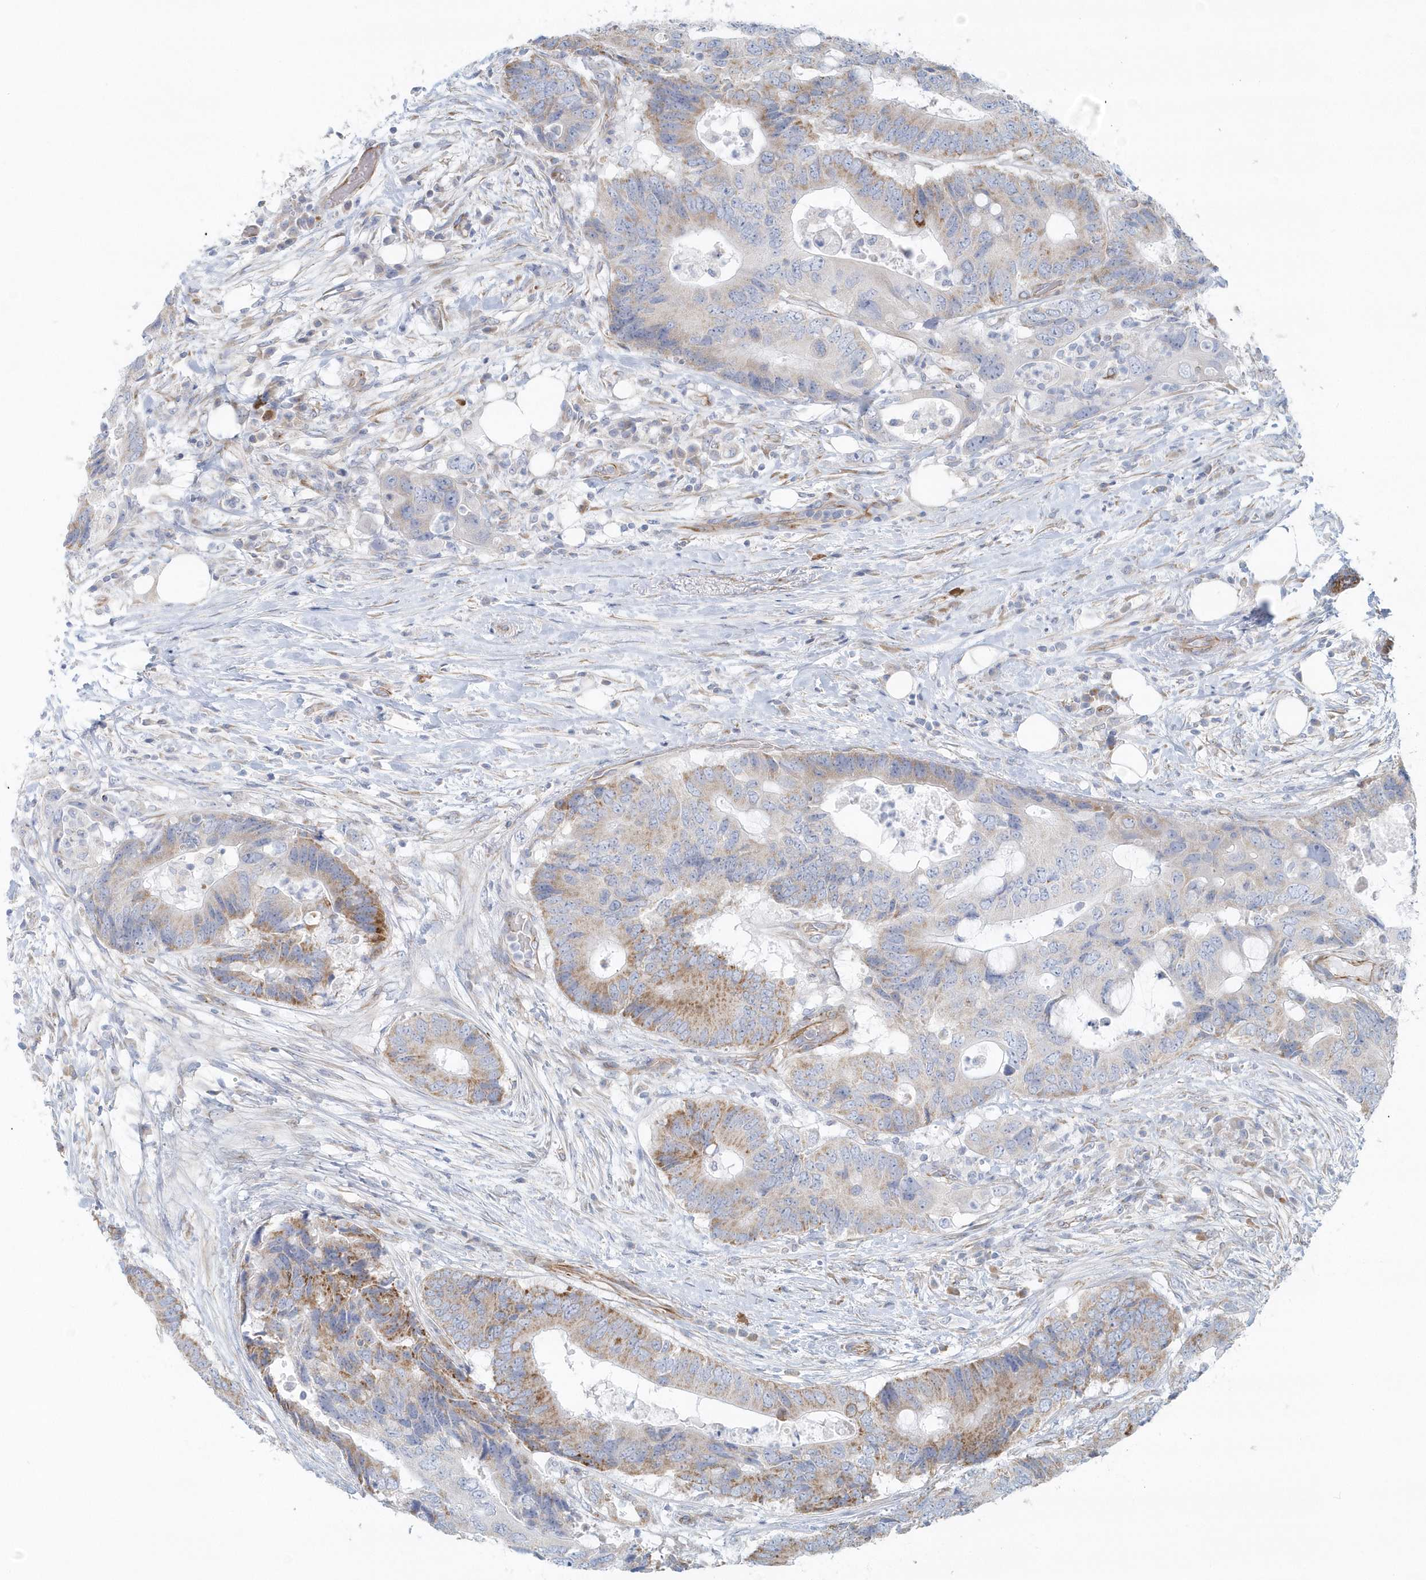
{"staining": {"intensity": "moderate", "quantity": "<25%", "location": "cytoplasmic/membranous"}, "tissue": "colorectal cancer", "cell_type": "Tumor cells", "image_type": "cancer", "snomed": [{"axis": "morphology", "description": "Adenocarcinoma, NOS"}, {"axis": "topography", "description": "Colon"}], "caption": "Immunohistochemistry of colorectal cancer (adenocarcinoma) reveals low levels of moderate cytoplasmic/membranous positivity in about <25% of tumor cells.", "gene": "GPR152", "patient": {"sex": "male", "age": 71}}